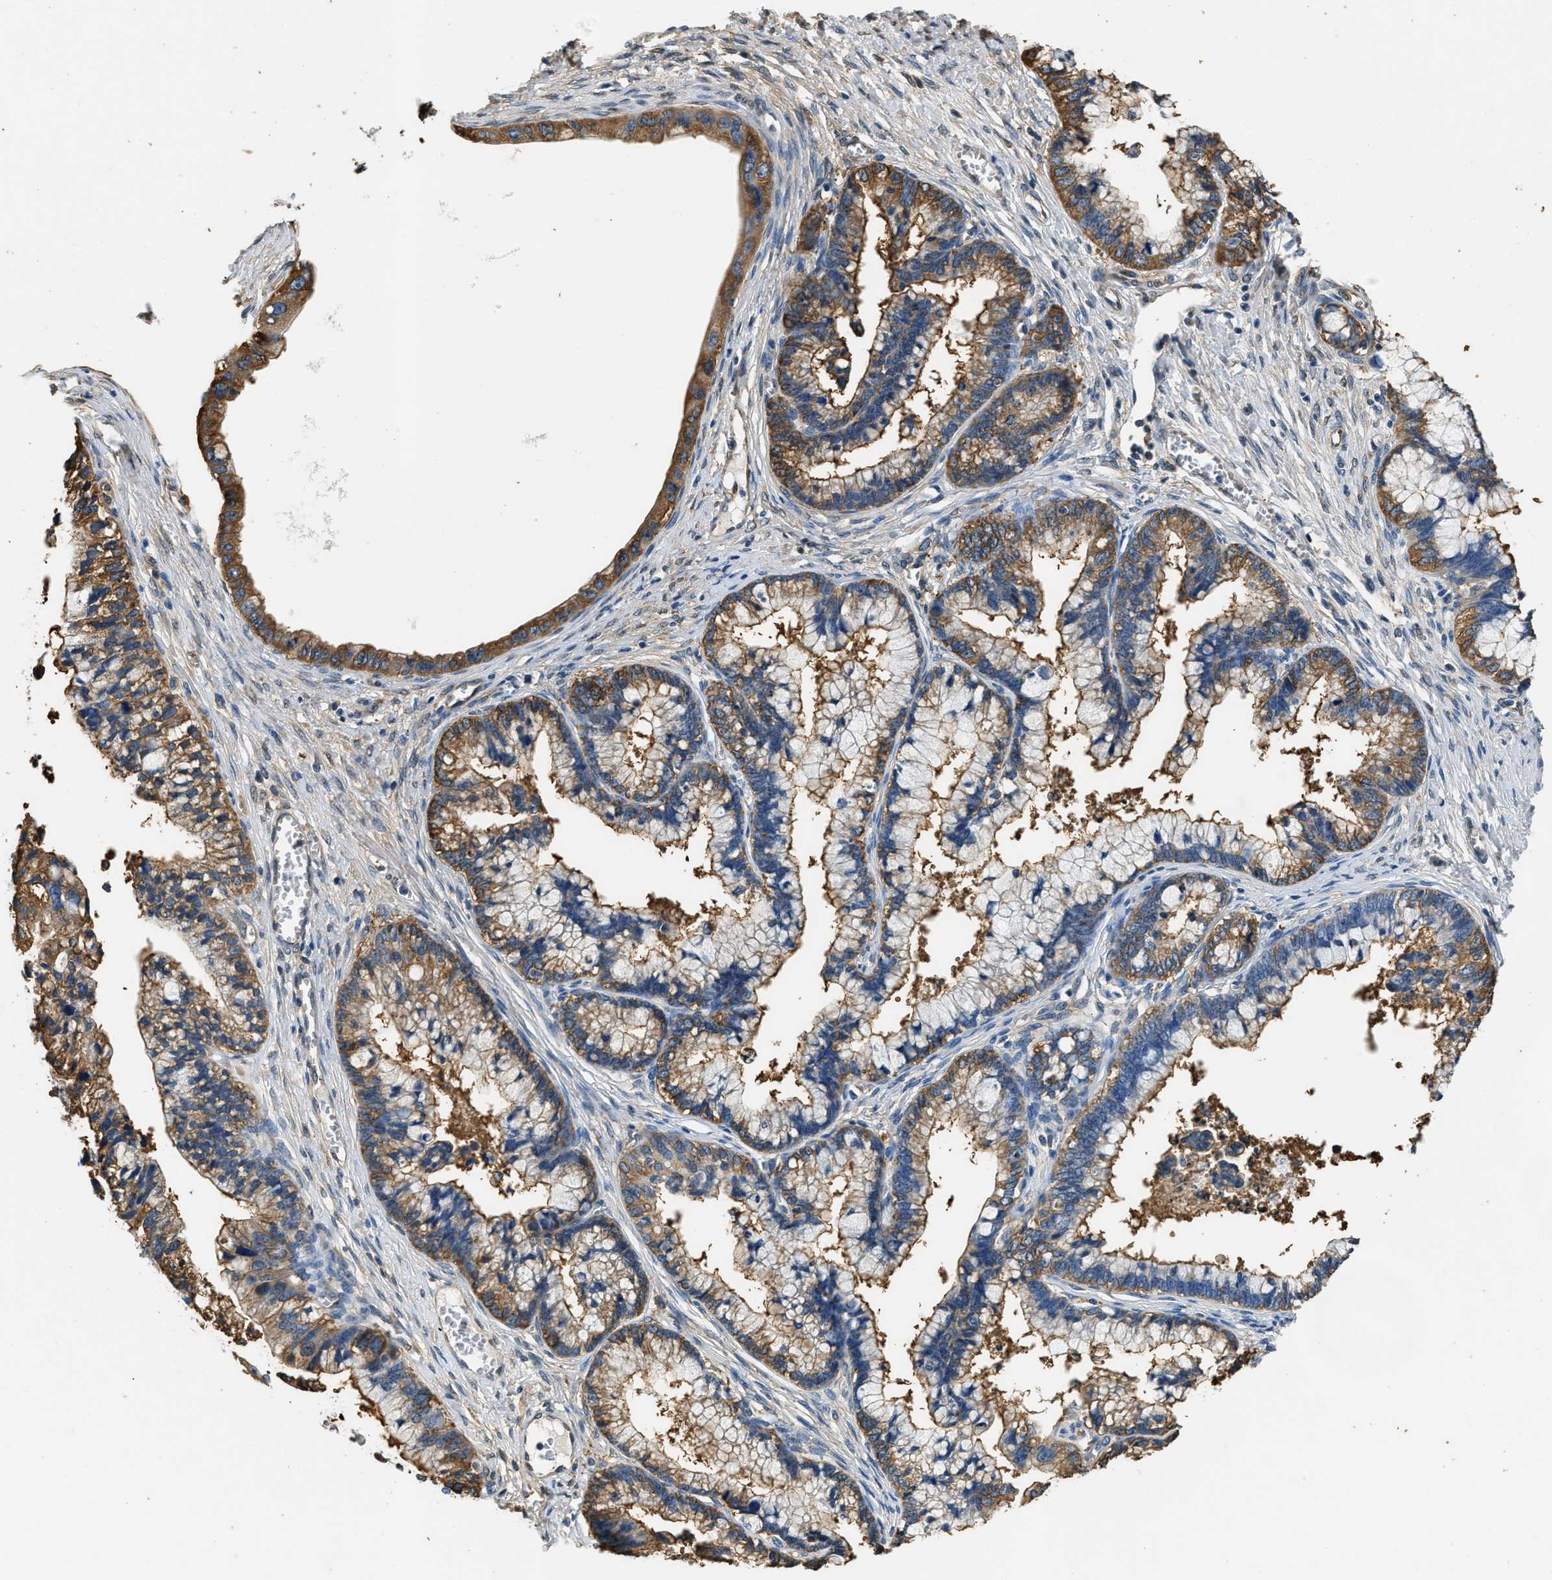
{"staining": {"intensity": "moderate", "quantity": ">75%", "location": "cytoplasmic/membranous"}, "tissue": "cervical cancer", "cell_type": "Tumor cells", "image_type": "cancer", "snomed": [{"axis": "morphology", "description": "Adenocarcinoma, NOS"}, {"axis": "topography", "description": "Cervix"}], "caption": "About >75% of tumor cells in cervical cancer demonstrate moderate cytoplasmic/membranous protein positivity as visualized by brown immunohistochemical staining.", "gene": "PPP2R1B", "patient": {"sex": "female", "age": 44}}